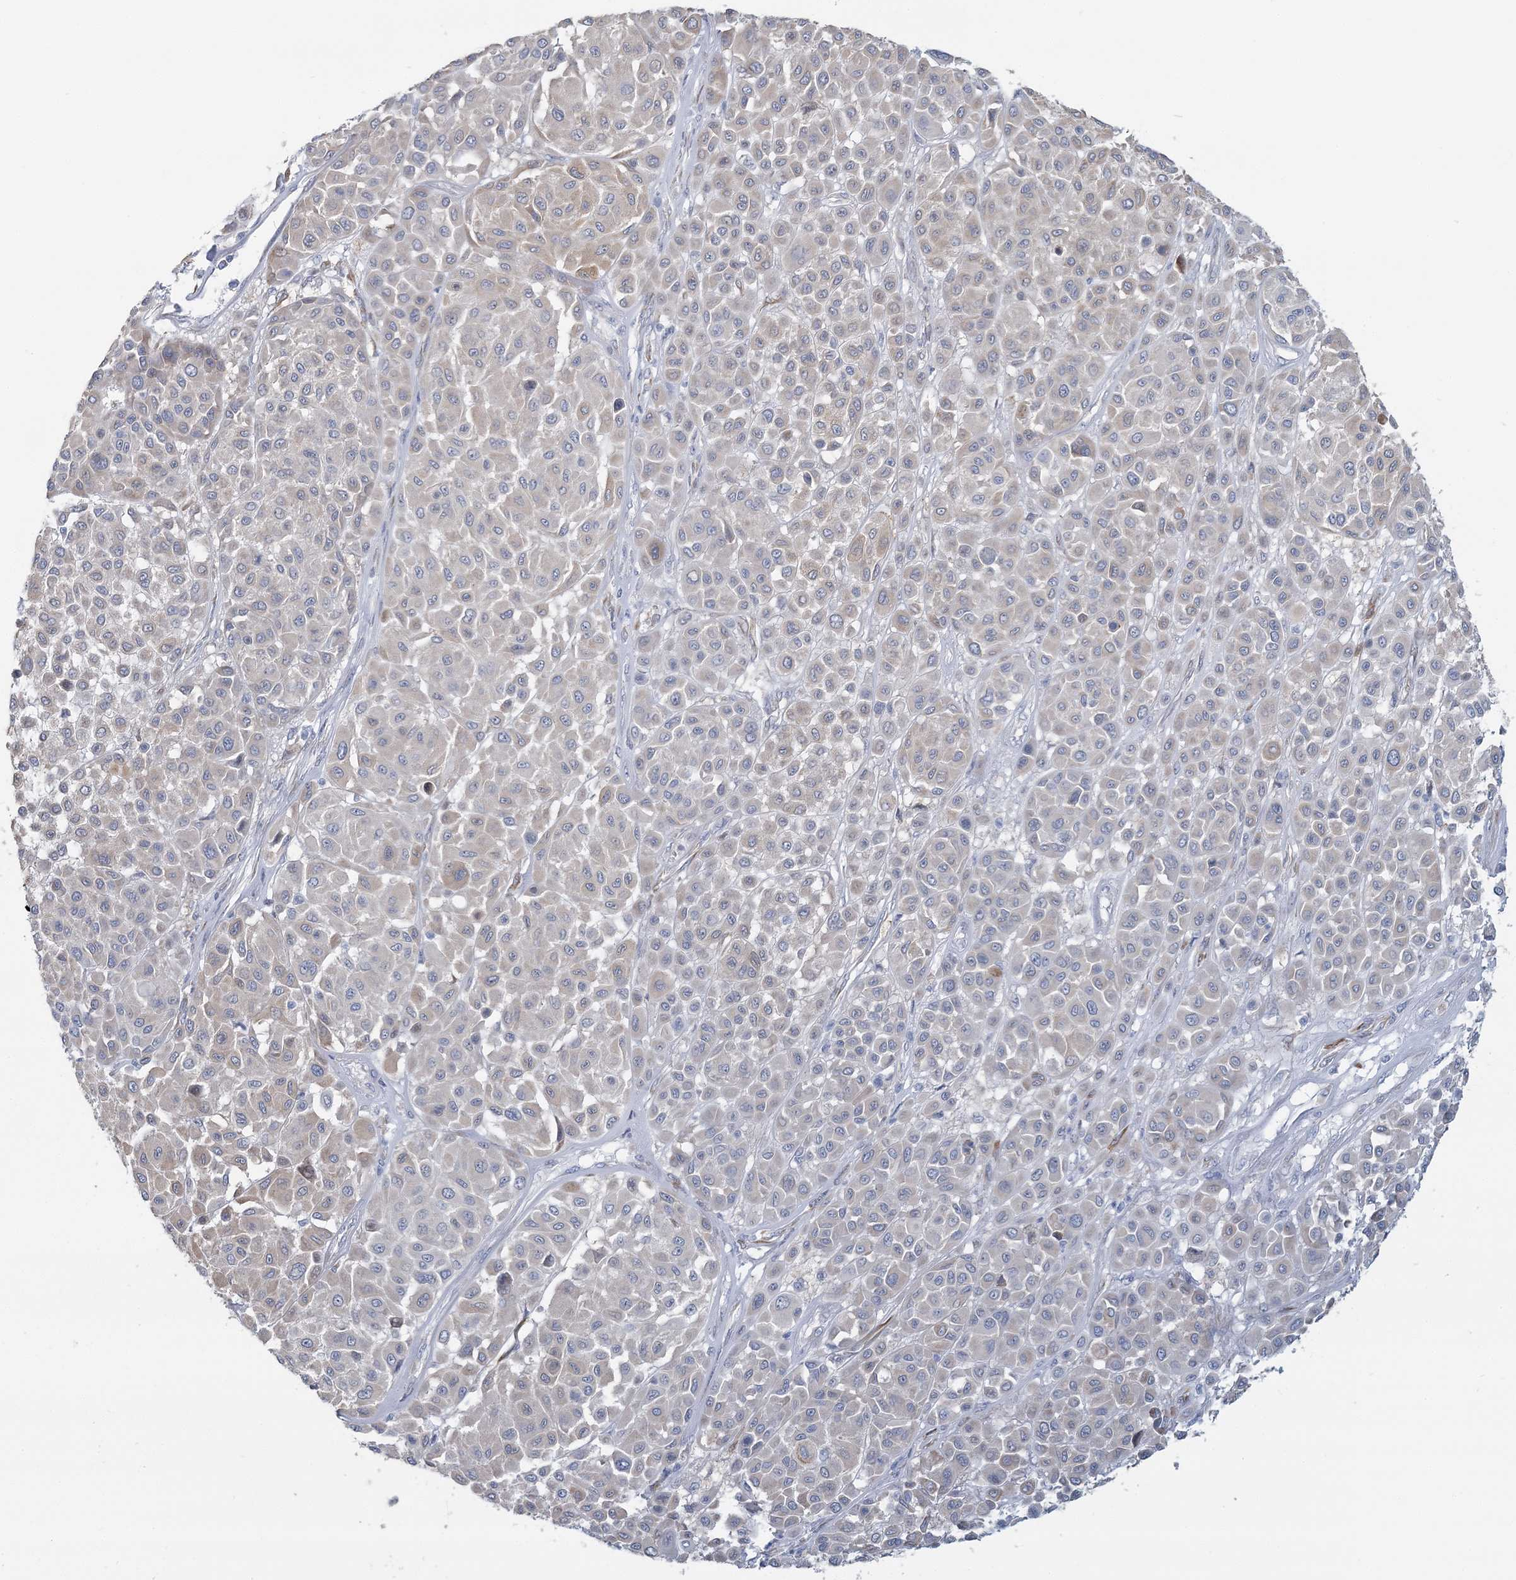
{"staining": {"intensity": "weak", "quantity": "<25%", "location": "cytoplasmic/membranous"}, "tissue": "melanoma", "cell_type": "Tumor cells", "image_type": "cancer", "snomed": [{"axis": "morphology", "description": "Malignant melanoma, Metastatic site"}, {"axis": "topography", "description": "Soft tissue"}], "caption": "IHC of melanoma displays no positivity in tumor cells.", "gene": "CMBL", "patient": {"sex": "male", "age": 41}}